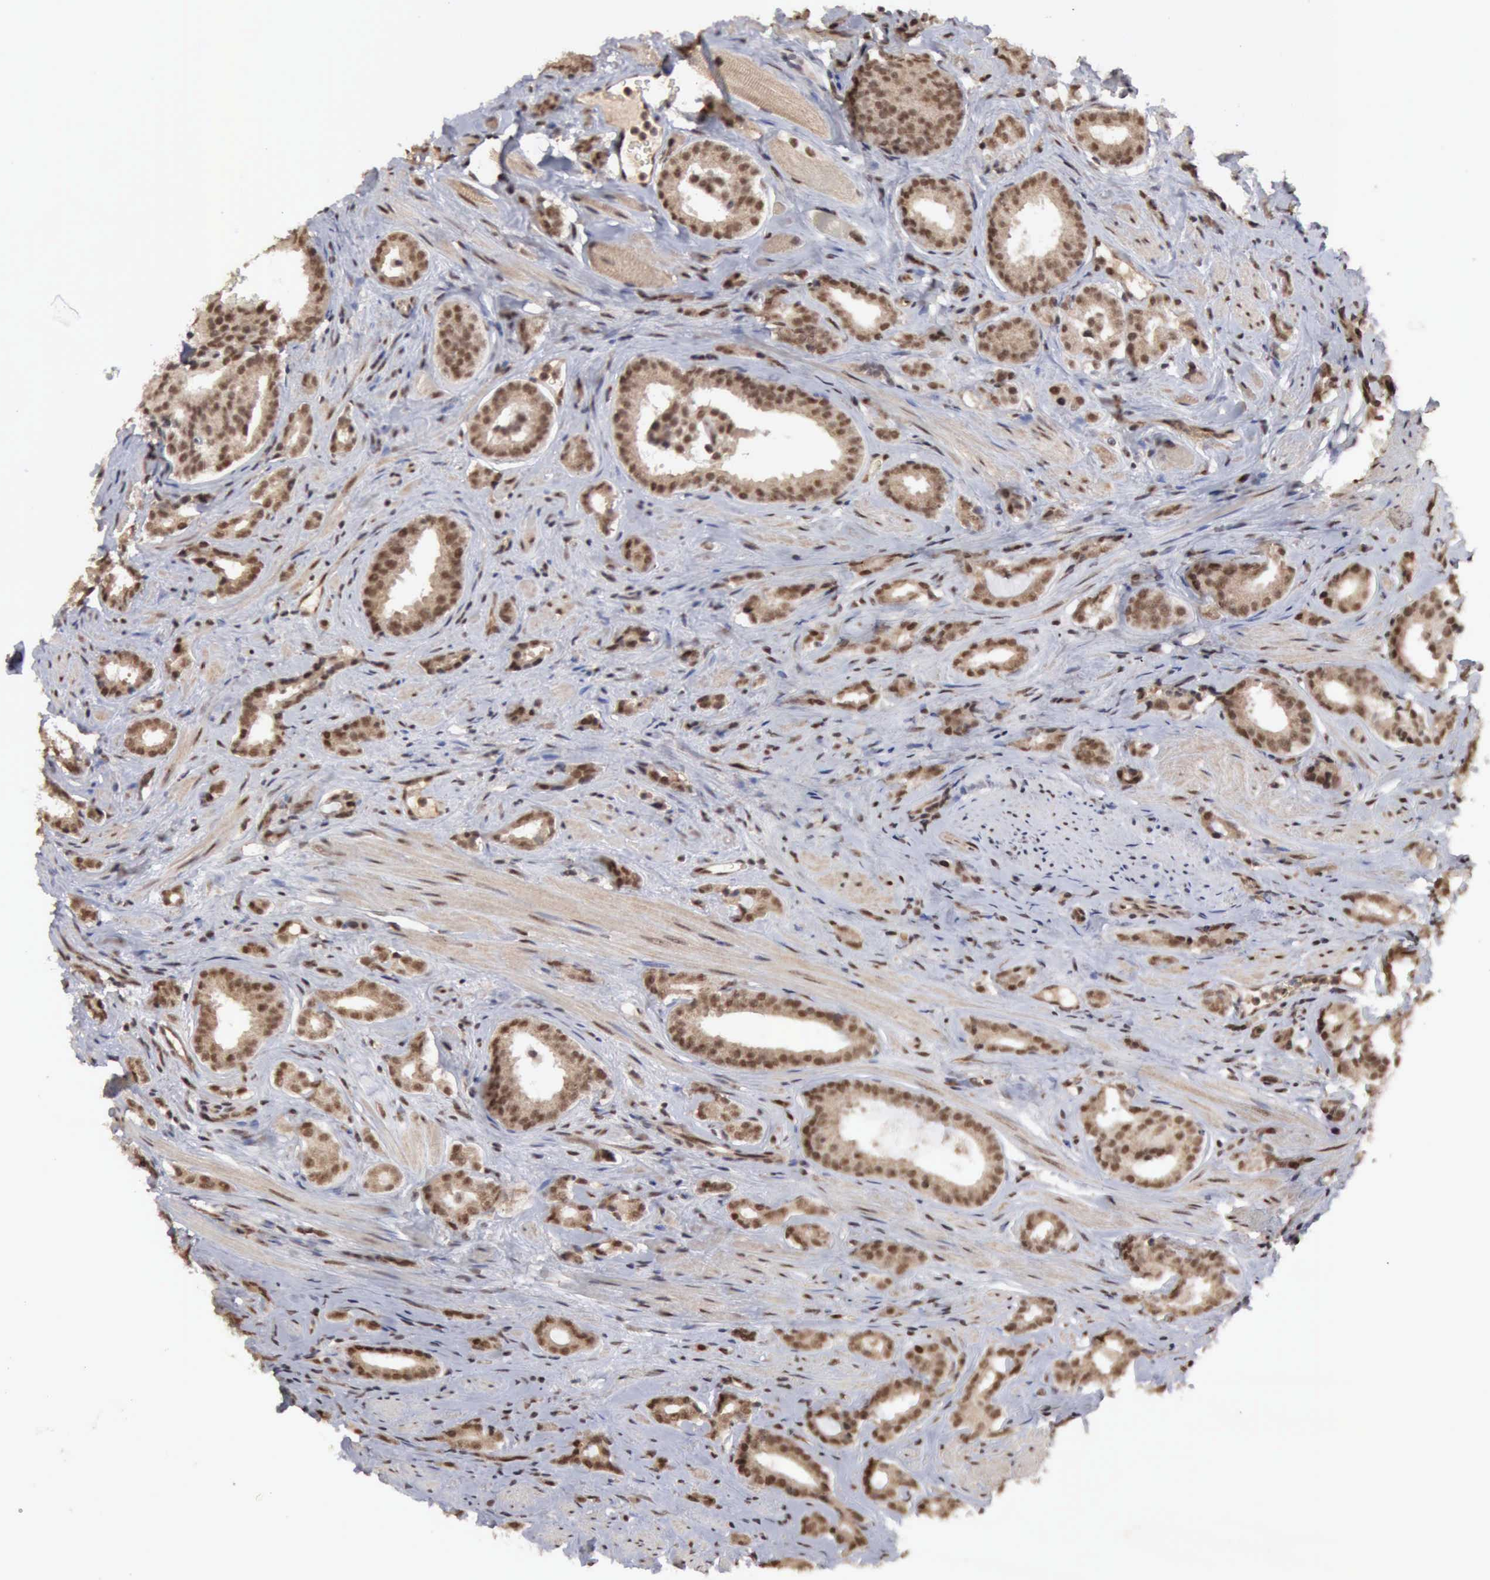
{"staining": {"intensity": "moderate", "quantity": ">75%", "location": "cytoplasmic/membranous,nuclear"}, "tissue": "prostate cancer", "cell_type": "Tumor cells", "image_type": "cancer", "snomed": [{"axis": "morphology", "description": "Adenocarcinoma, Medium grade"}, {"axis": "topography", "description": "Prostate"}], "caption": "The histopathology image shows a brown stain indicating the presence of a protein in the cytoplasmic/membranous and nuclear of tumor cells in prostate cancer (adenocarcinoma (medium-grade)).", "gene": "CDKN2A", "patient": {"sex": "male", "age": 53}}